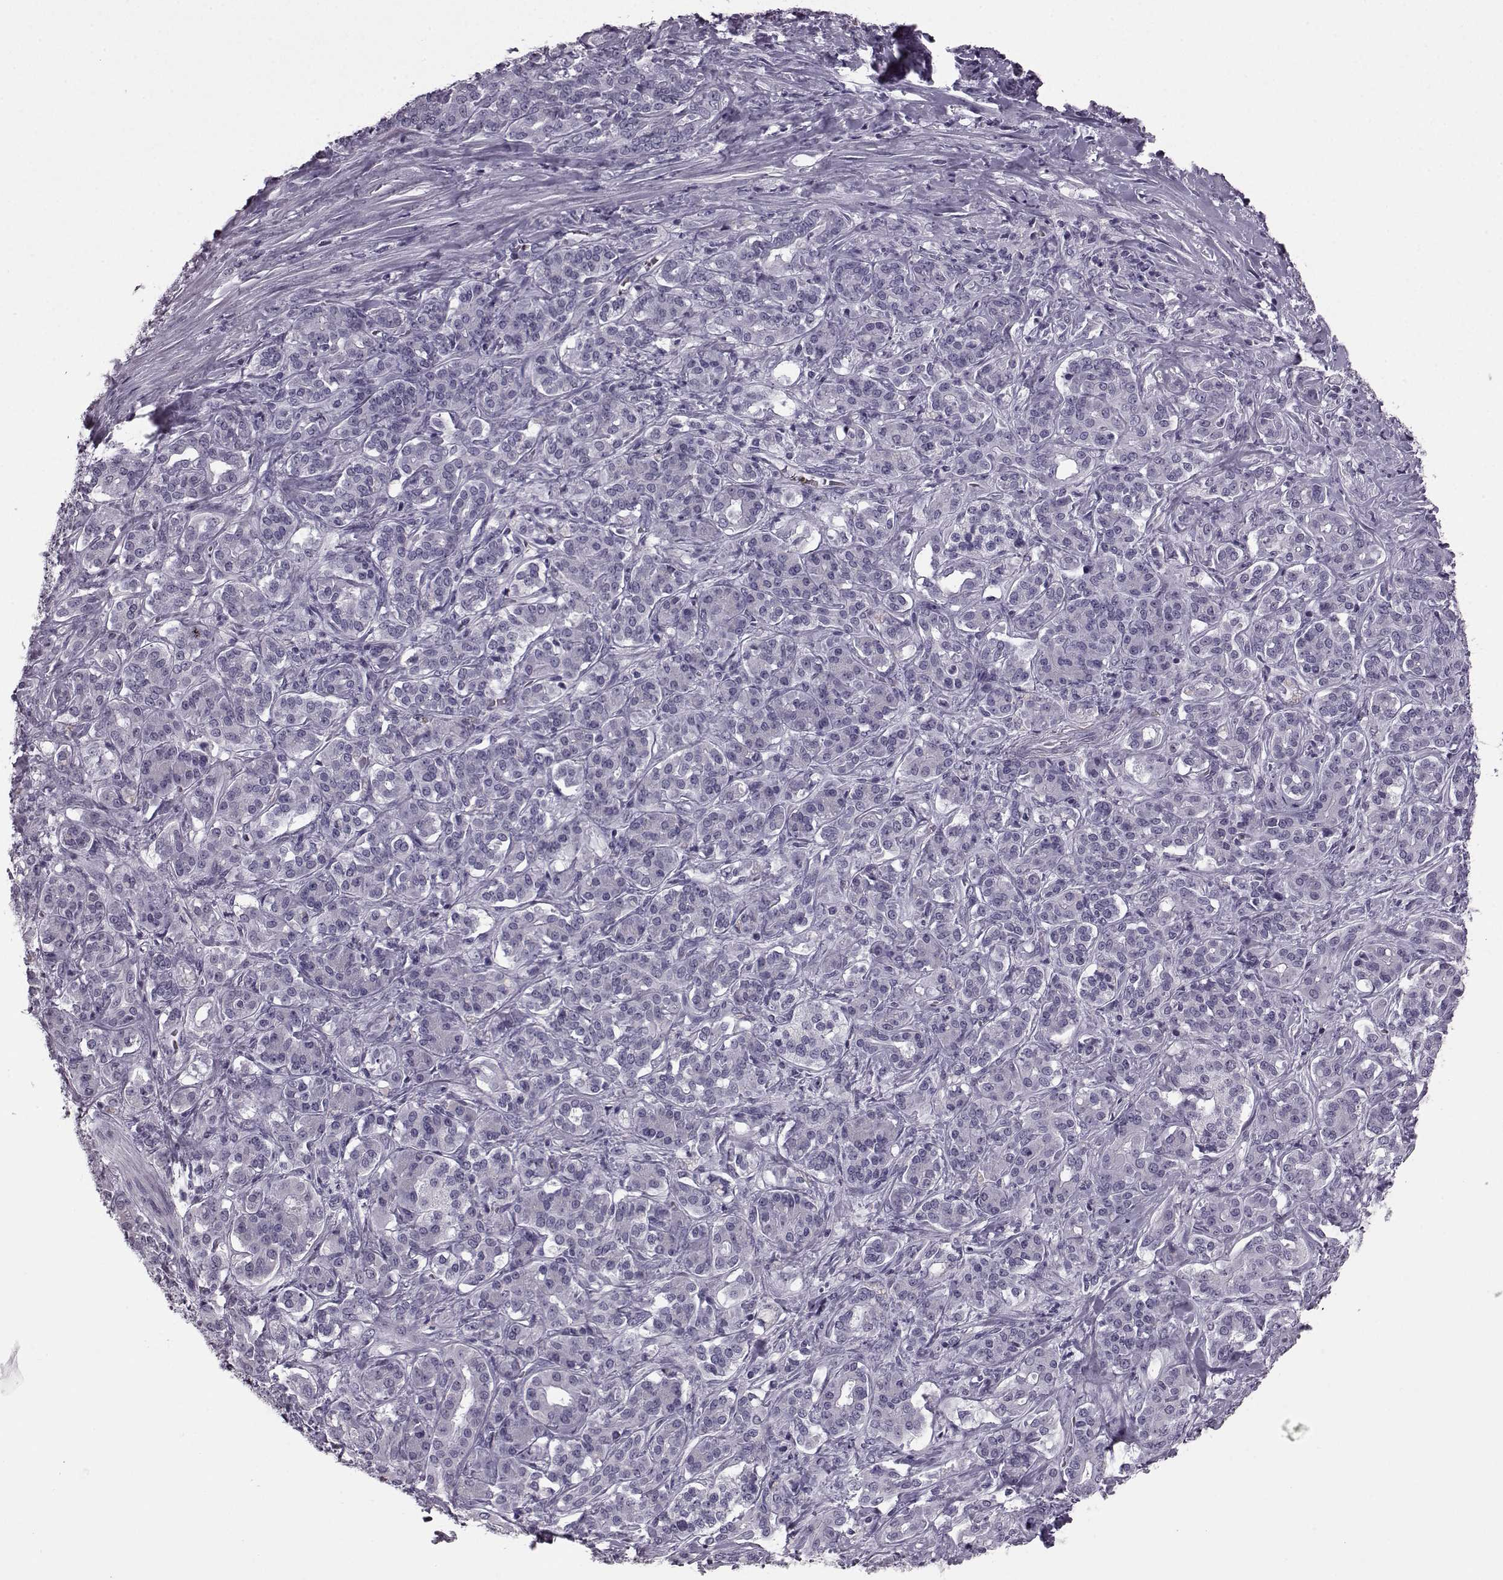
{"staining": {"intensity": "negative", "quantity": "none", "location": "none"}, "tissue": "pancreatic cancer", "cell_type": "Tumor cells", "image_type": "cancer", "snomed": [{"axis": "morphology", "description": "Normal tissue, NOS"}, {"axis": "morphology", "description": "Inflammation, NOS"}, {"axis": "morphology", "description": "Adenocarcinoma, NOS"}, {"axis": "topography", "description": "Pancreas"}], "caption": "The IHC photomicrograph has no significant positivity in tumor cells of pancreatic cancer tissue.", "gene": "AIPL1", "patient": {"sex": "male", "age": 57}}